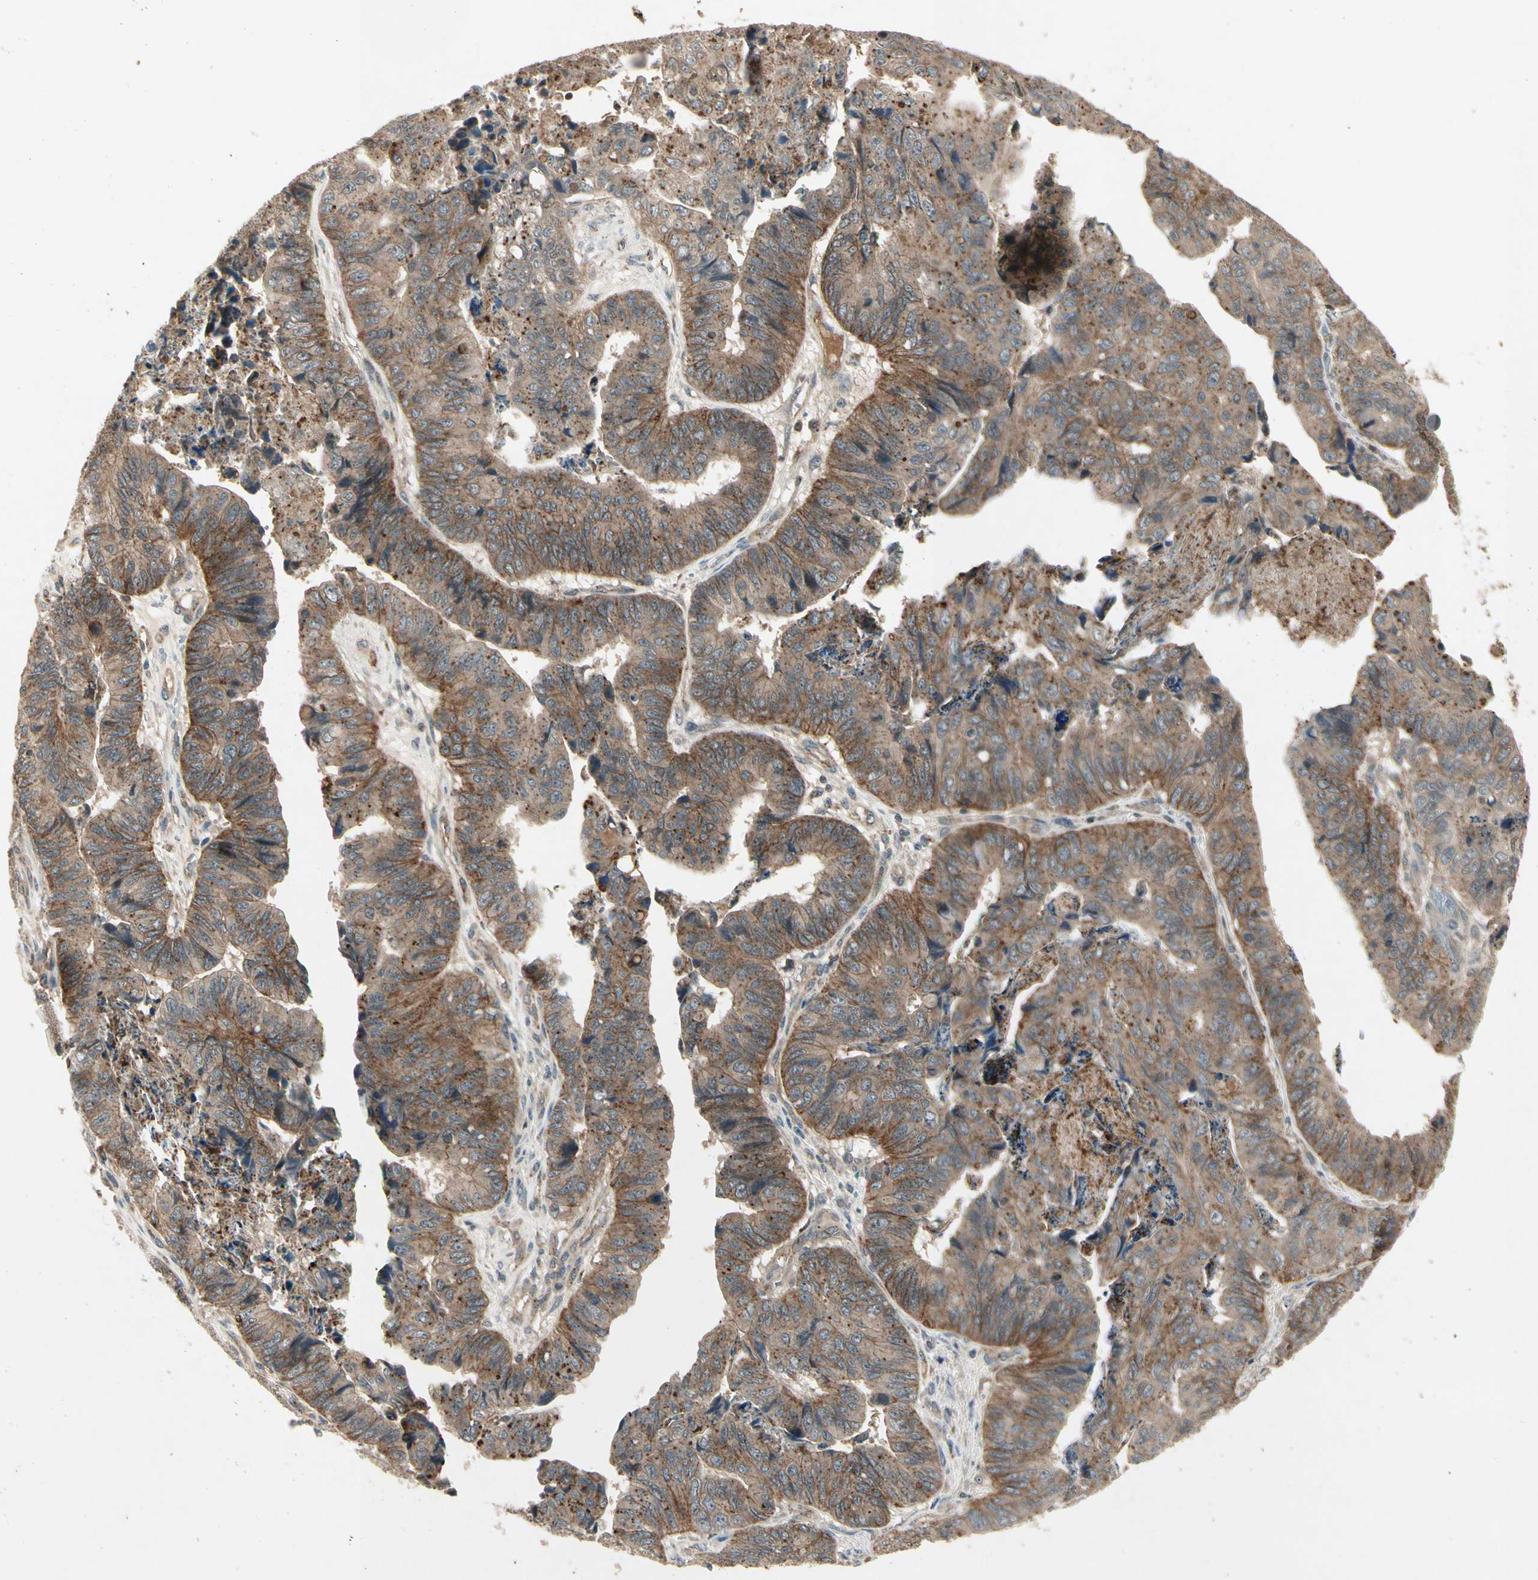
{"staining": {"intensity": "moderate", "quantity": ">75%", "location": "cytoplasmic/membranous"}, "tissue": "stomach cancer", "cell_type": "Tumor cells", "image_type": "cancer", "snomed": [{"axis": "morphology", "description": "Adenocarcinoma, NOS"}, {"axis": "topography", "description": "Stomach, lower"}], "caption": "The photomicrograph displays staining of stomach cancer, revealing moderate cytoplasmic/membranous protein staining (brown color) within tumor cells.", "gene": "FLOT1", "patient": {"sex": "male", "age": 77}}